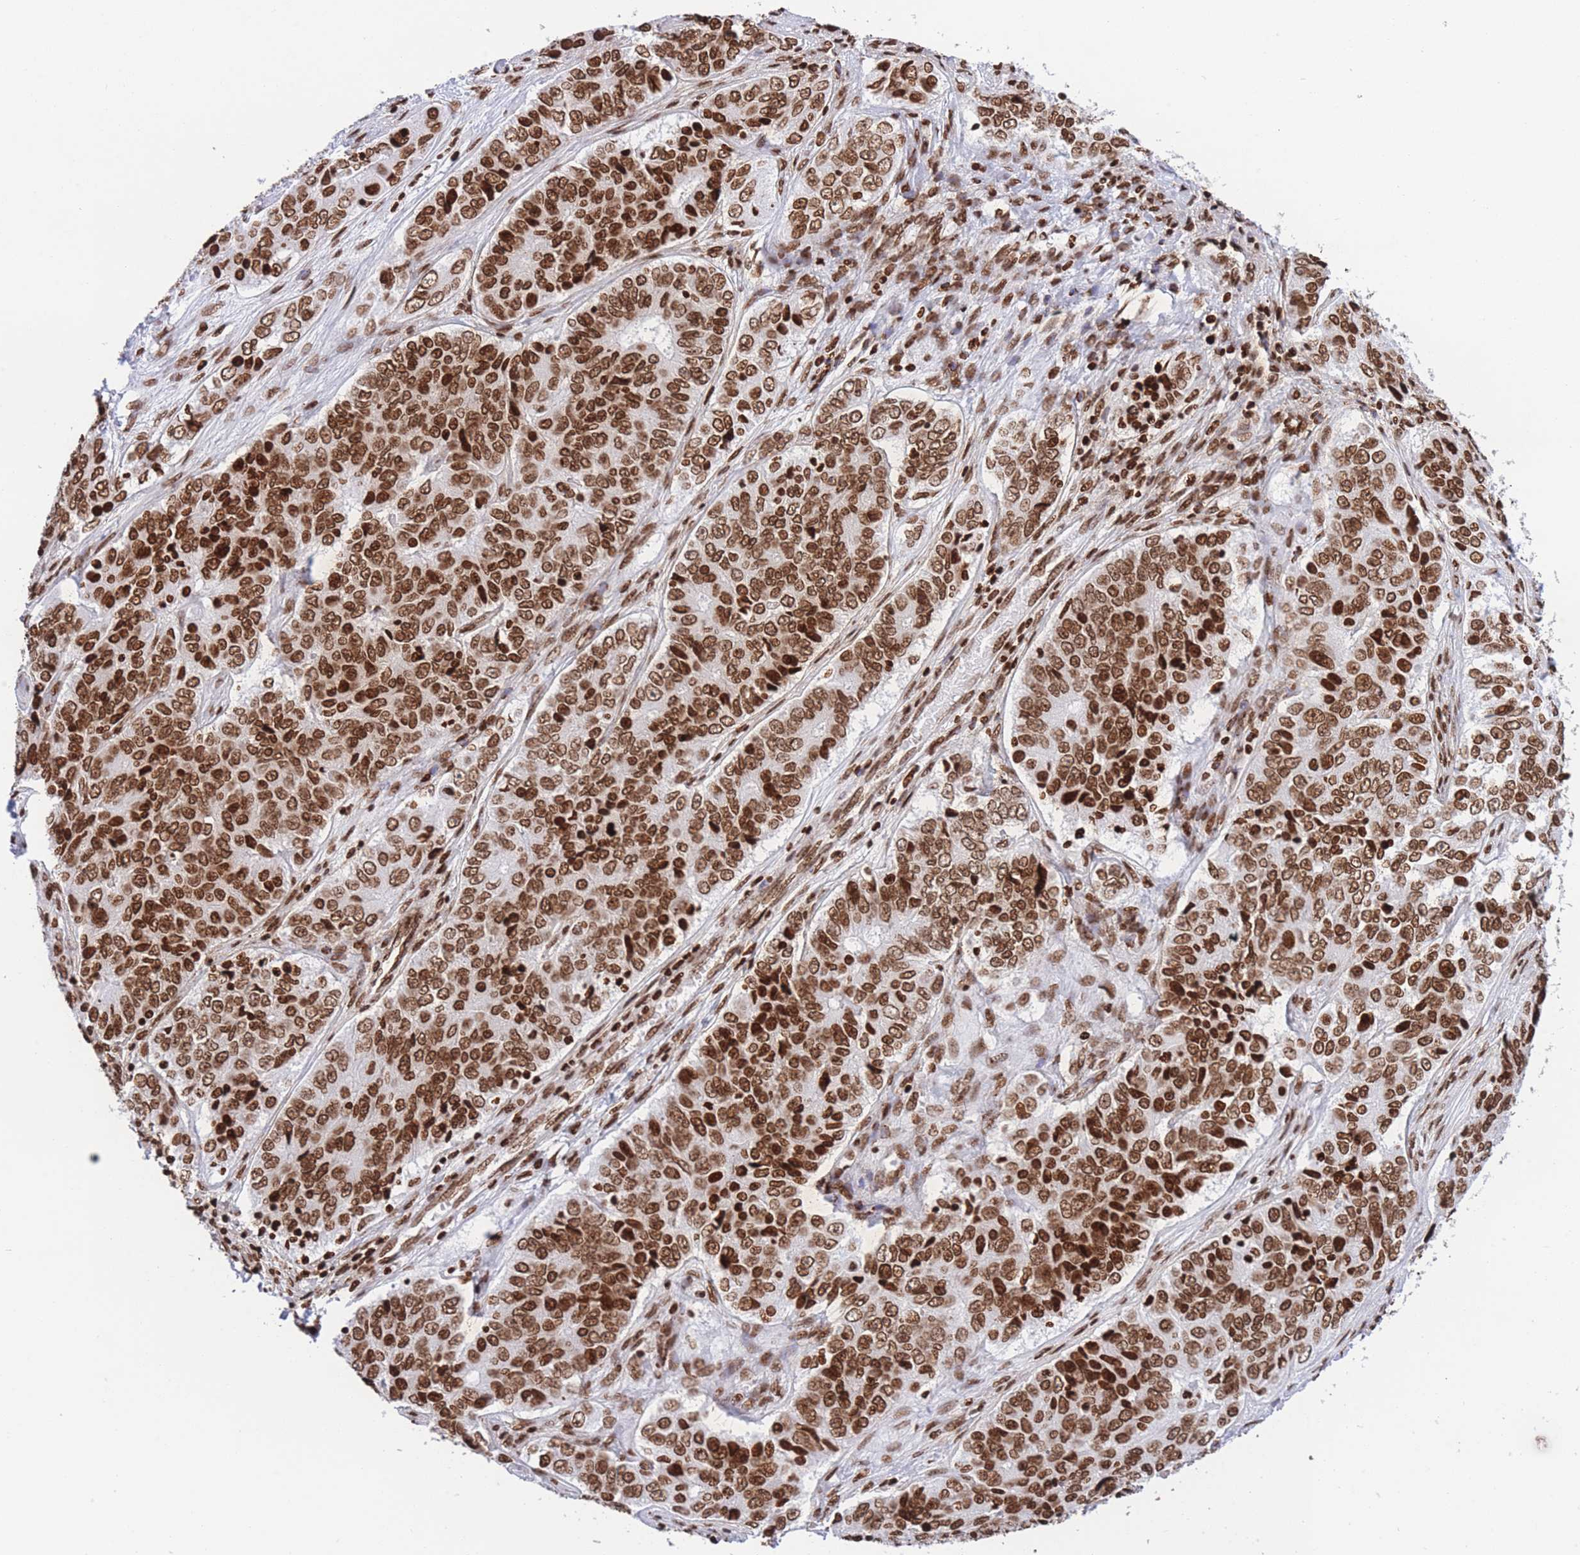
{"staining": {"intensity": "strong", "quantity": ">75%", "location": "nuclear"}, "tissue": "ovarian cancer", "cell_type": "Tumor cells", "image_type": "cancer", "snomed": [{"axis": "morphology", "description": "Carcinoma, endometroid"}, {"axis": "topography", "description": "Ovary"}], "caption": "Endometroid carcinoma (ovarian) tissue demonstrates strong nuclear staining in approximately >75% of tumor cells The protein of interest is shown in brown color, while the nuclei are stained blue.", "gene": "H2BC11", "patient": {"sex": "female", "age": 51}}